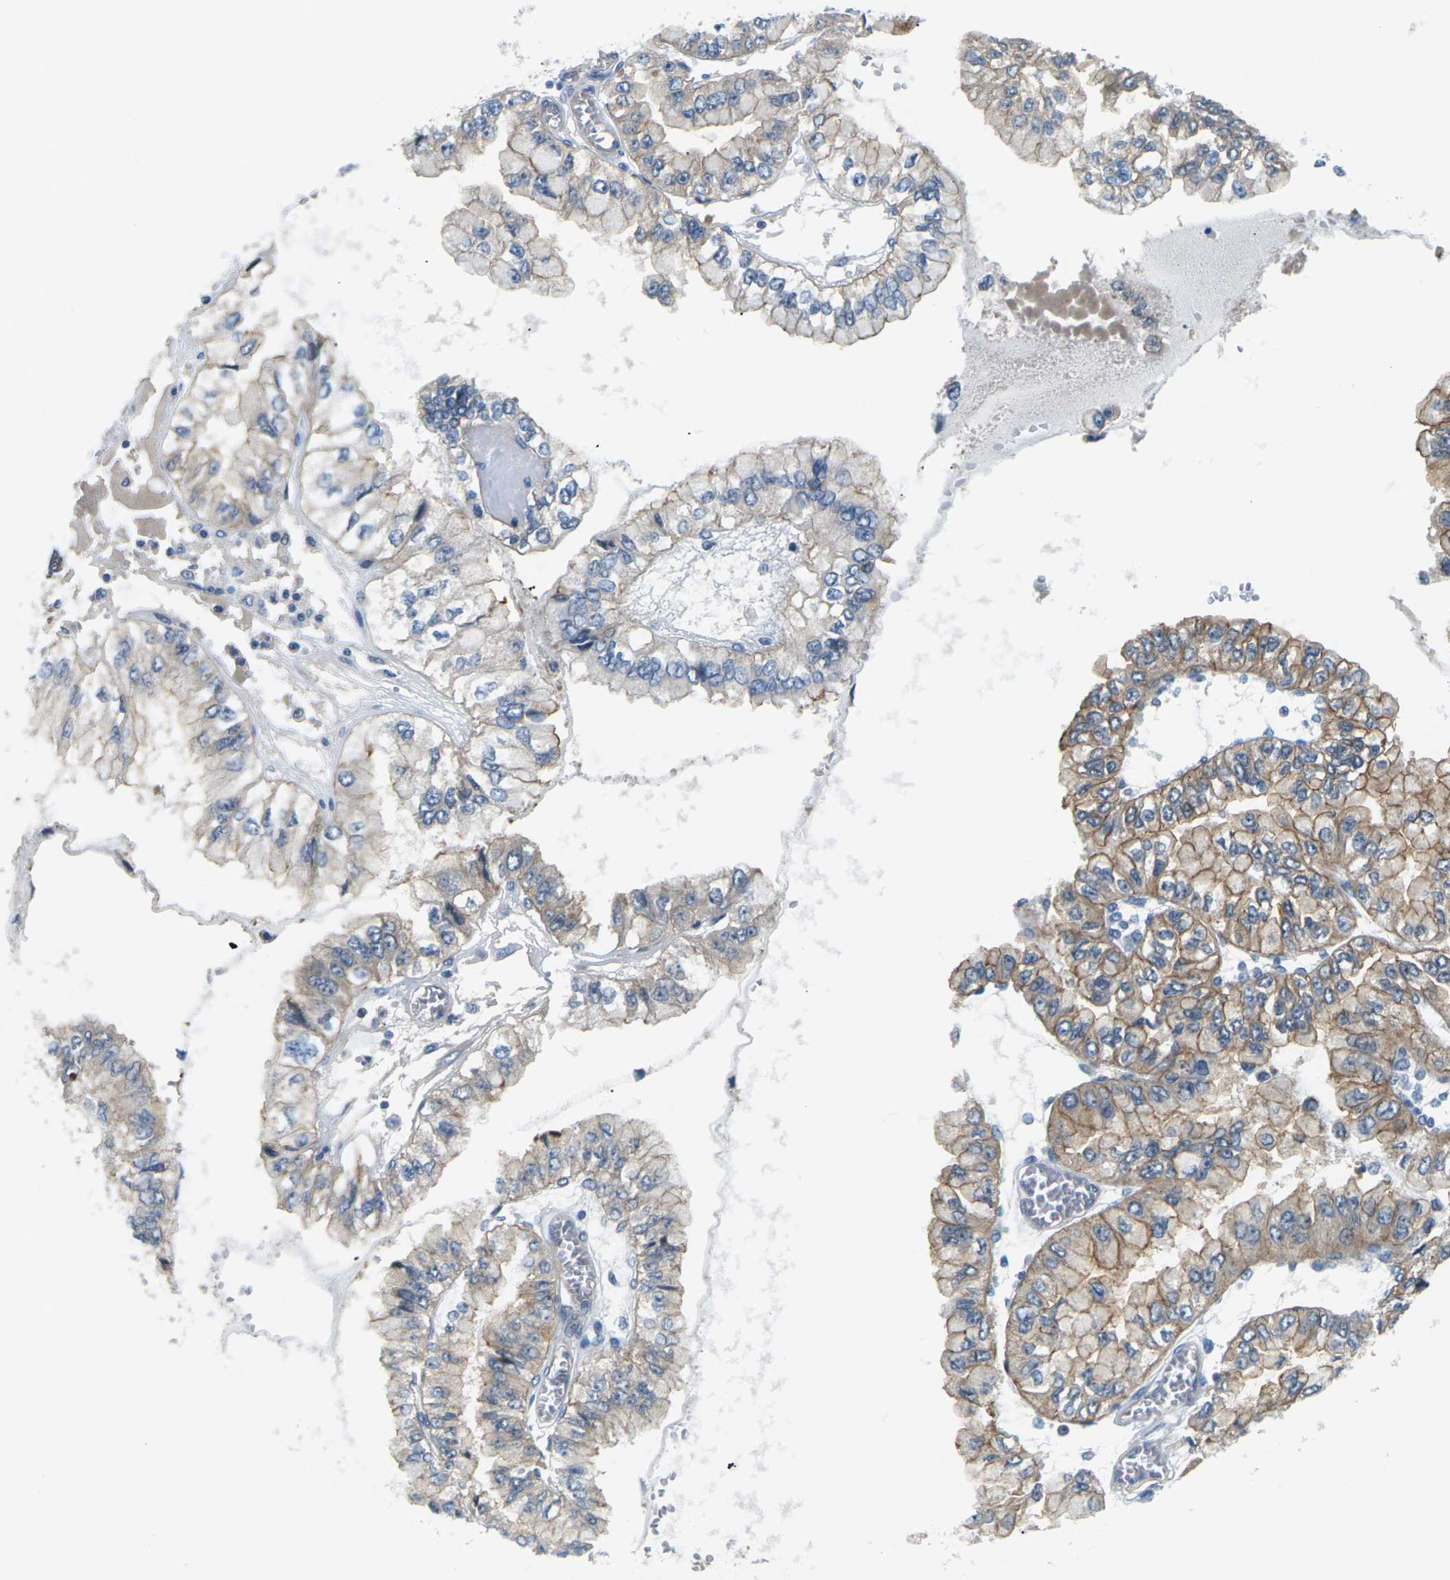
{"staining": {"intensity": "moderate", "quantity": "25%-75%", "location": "cytoplasmic/membranous"}, "tissue": "liver cancer", "cell_type": "Tumor cells", "image_type": "cancer", "snomed": [{"axis": "morphology", "description": "Cholangiocarcinoma"}, {"axis": "topography", "description": "Liver"}], "caption": "Liver cancer (cholangiocarcinoma) stained for a protein (brown) displays moderate cytoplasmic/membranous positive expression in about 25%-75% of tumor cells.", "gene": "SLC13A3", "patient": {"sex": "female", "age": 79}}